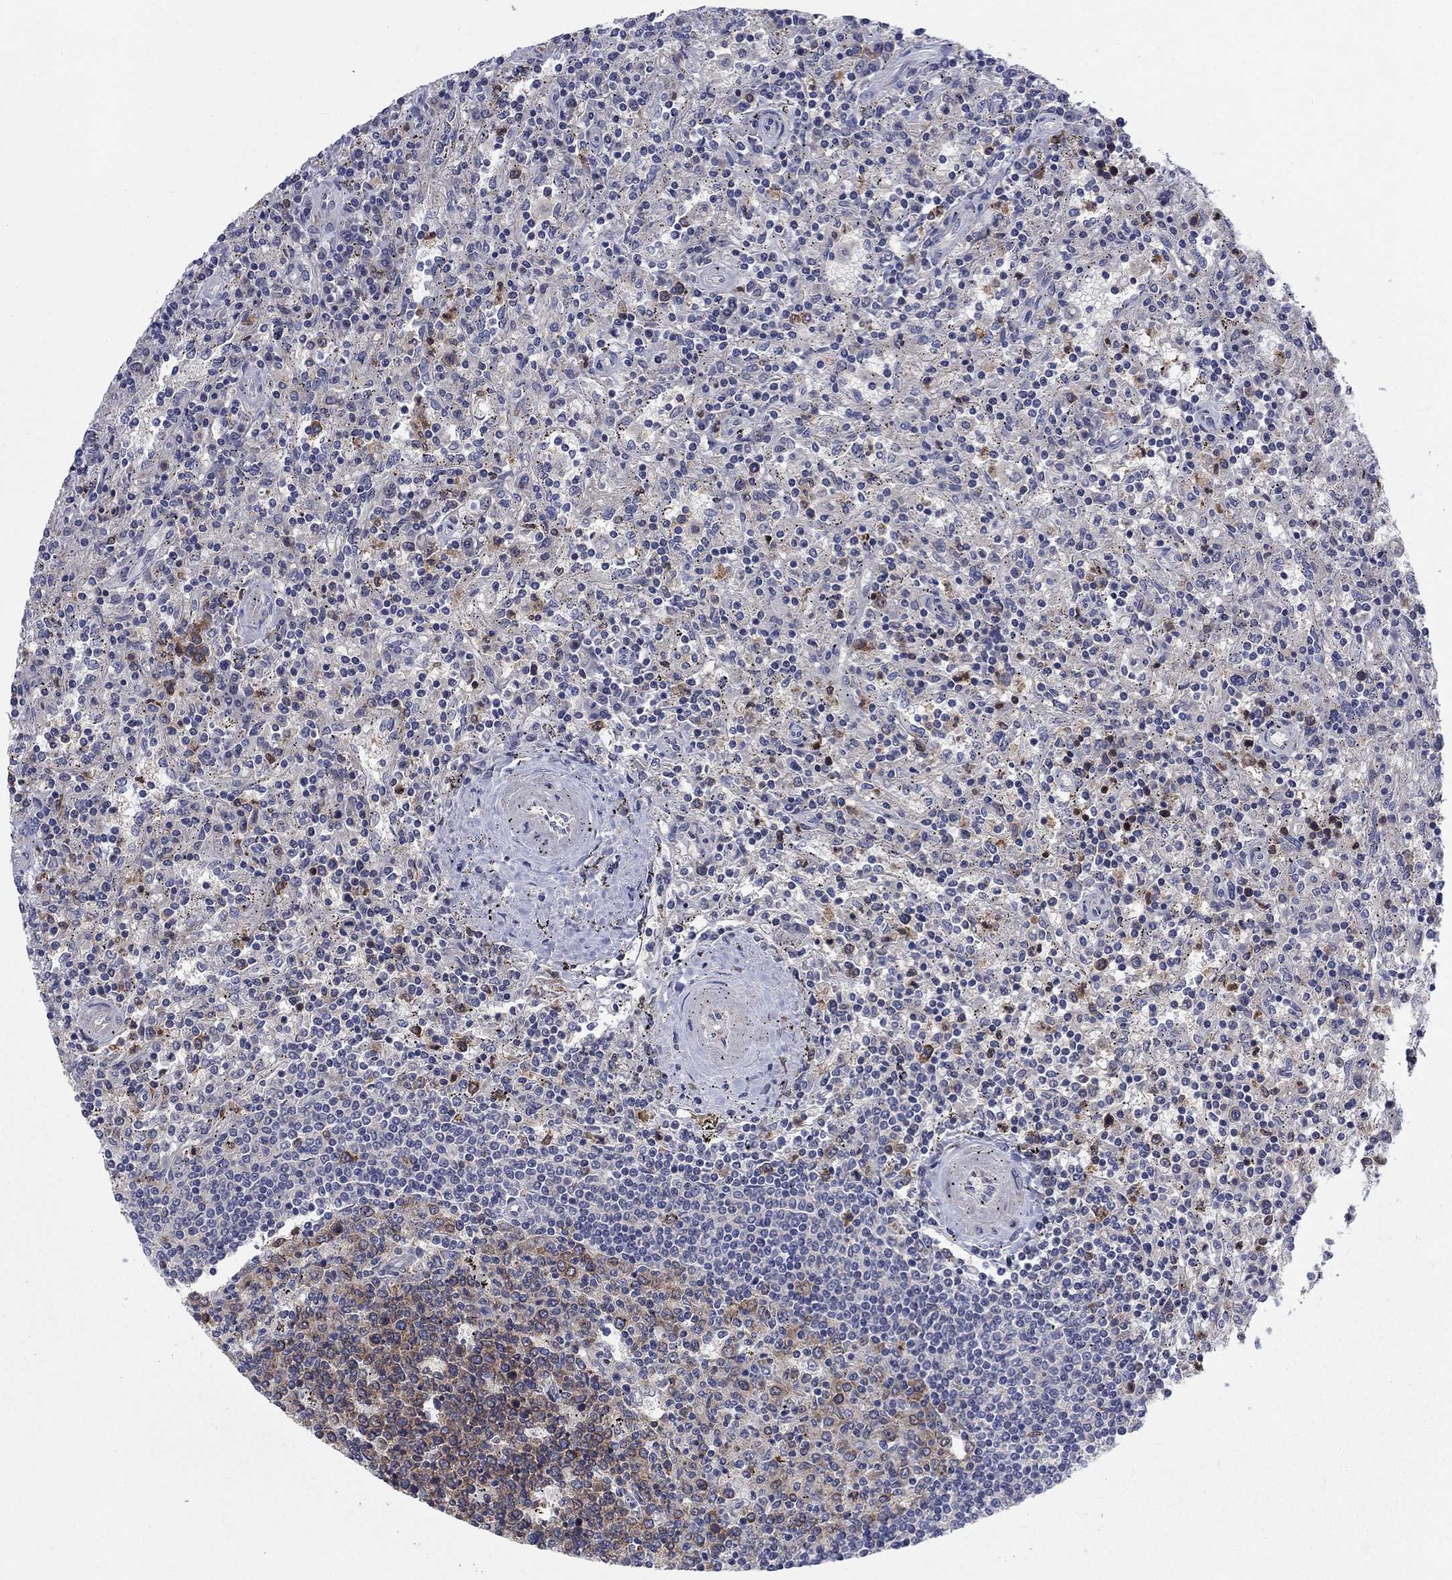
{"staining": {"intensity": "moderate", "quantity": "<25%", "location": "cytoplasmic/membranous"}, "tissue": "lymphoma", "cell_type": "Tumor cells", "image_type": "cancer", "snomed": [{"axis": "morphology", "description": "Malignant lymphoma, non-Hodgkin's type, Low grade"}, {"axis": "topography", "description": "Spleen"}], "caption": "Tumor cells display moderate cytoplasmic/membranous expression in about <25% of cells in lymphoma. The staining was performed using DAB to visualize the protein expression in brown, while the nuclei were stained in blue with hematoxylin (Magnification: 20x).", "gene": "KIF15", "patient": {"sex": "male", "age": 62}}